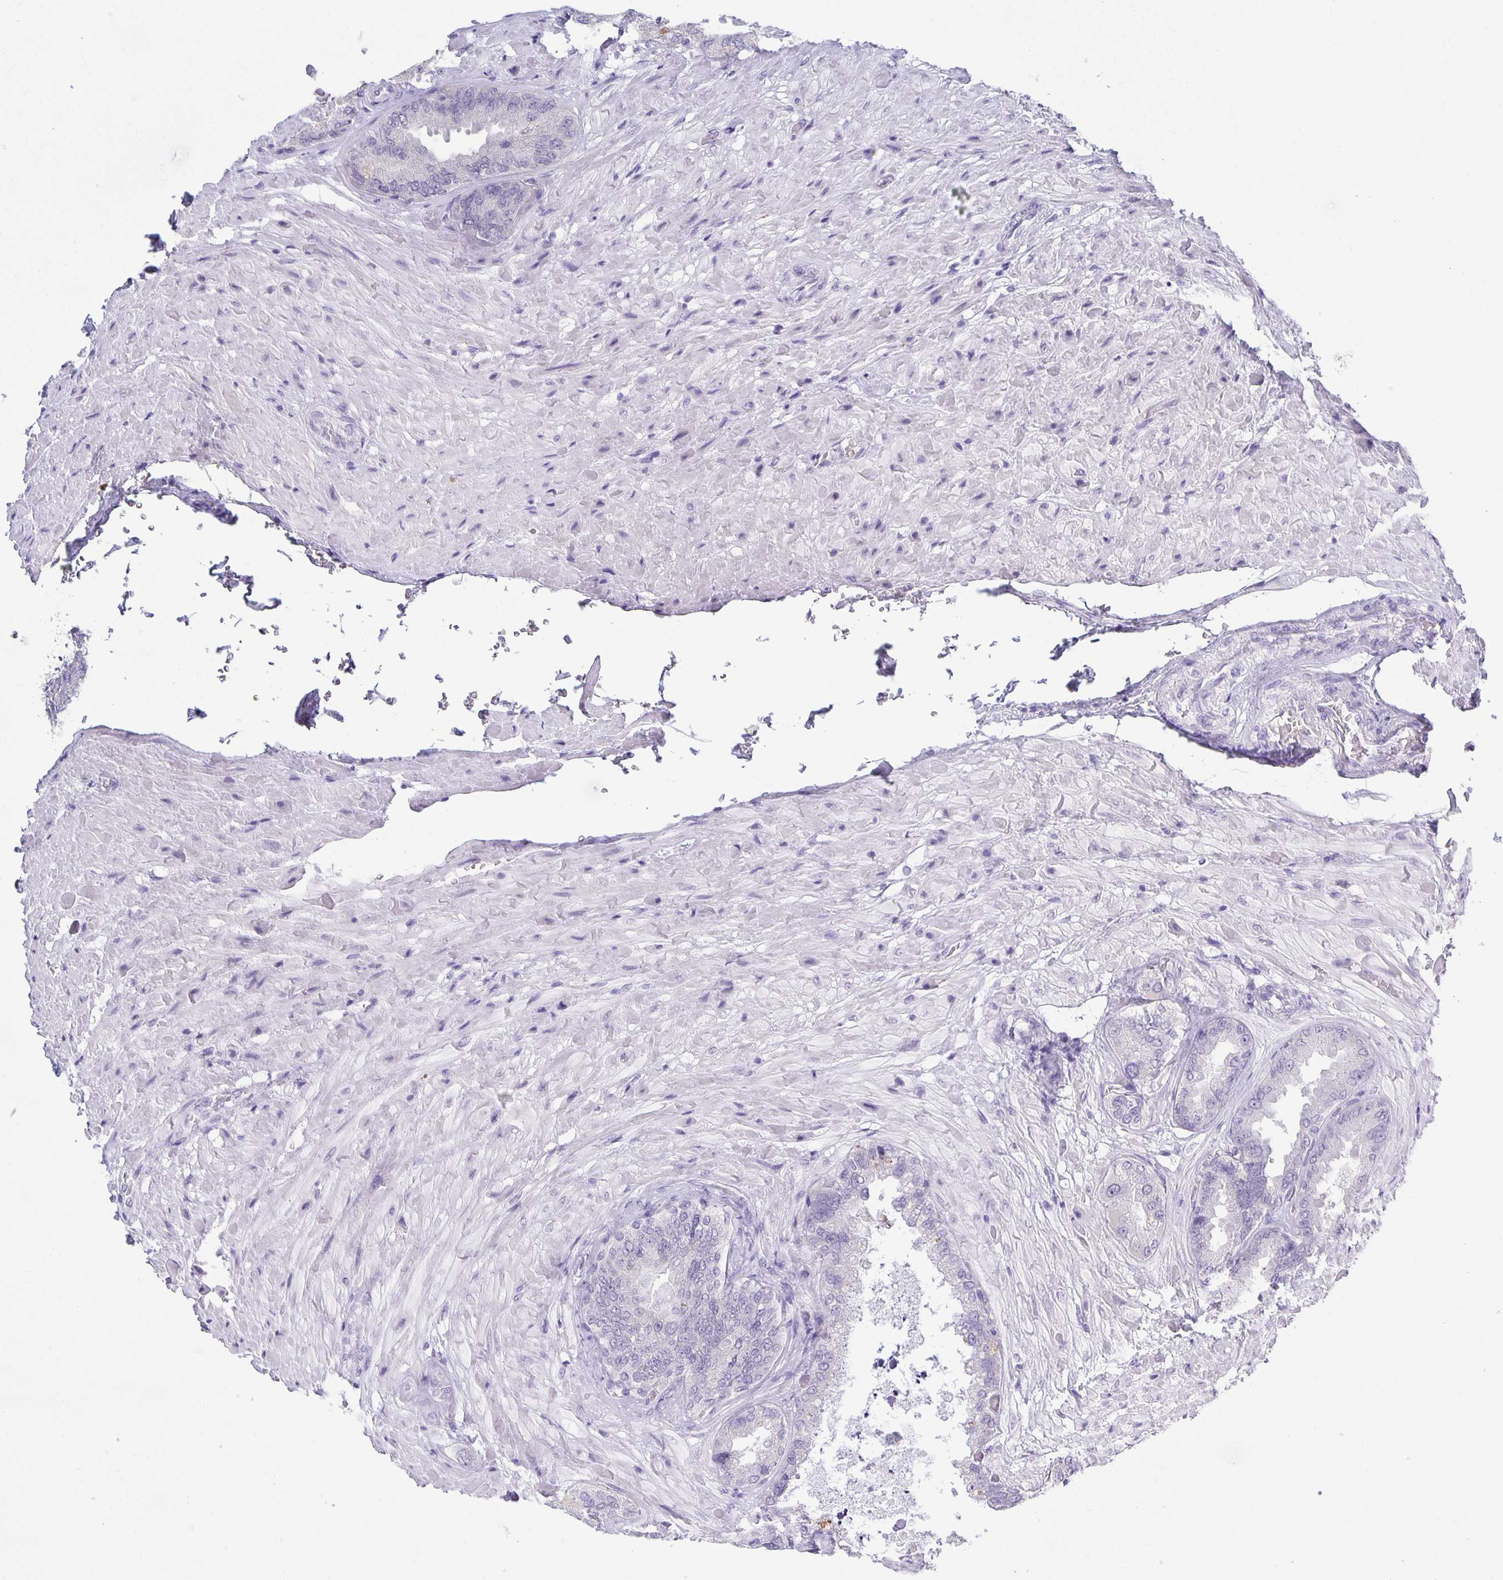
{"staining": {"intensity": "moderate", "quantity": "<25%", "location": "cytoplasmic/membranous"}, "tissue": "seminal vesicle", "cell_type": "Glandular cells", "image_type": "normal", "snomed": [{"axis": "morphology", "description": "Normal tissue, NOS"}, {"axis": "topography", "description": "Seminal veicle"}], "caption": "This is a photomicrograph of IHC staining of benign seminal vesicle, which shows moderate positivity in the cytoplasmic/membranous of glandular cells.", "gene": "PTPN3", "patient": {"sex": "male", "age": 68}}